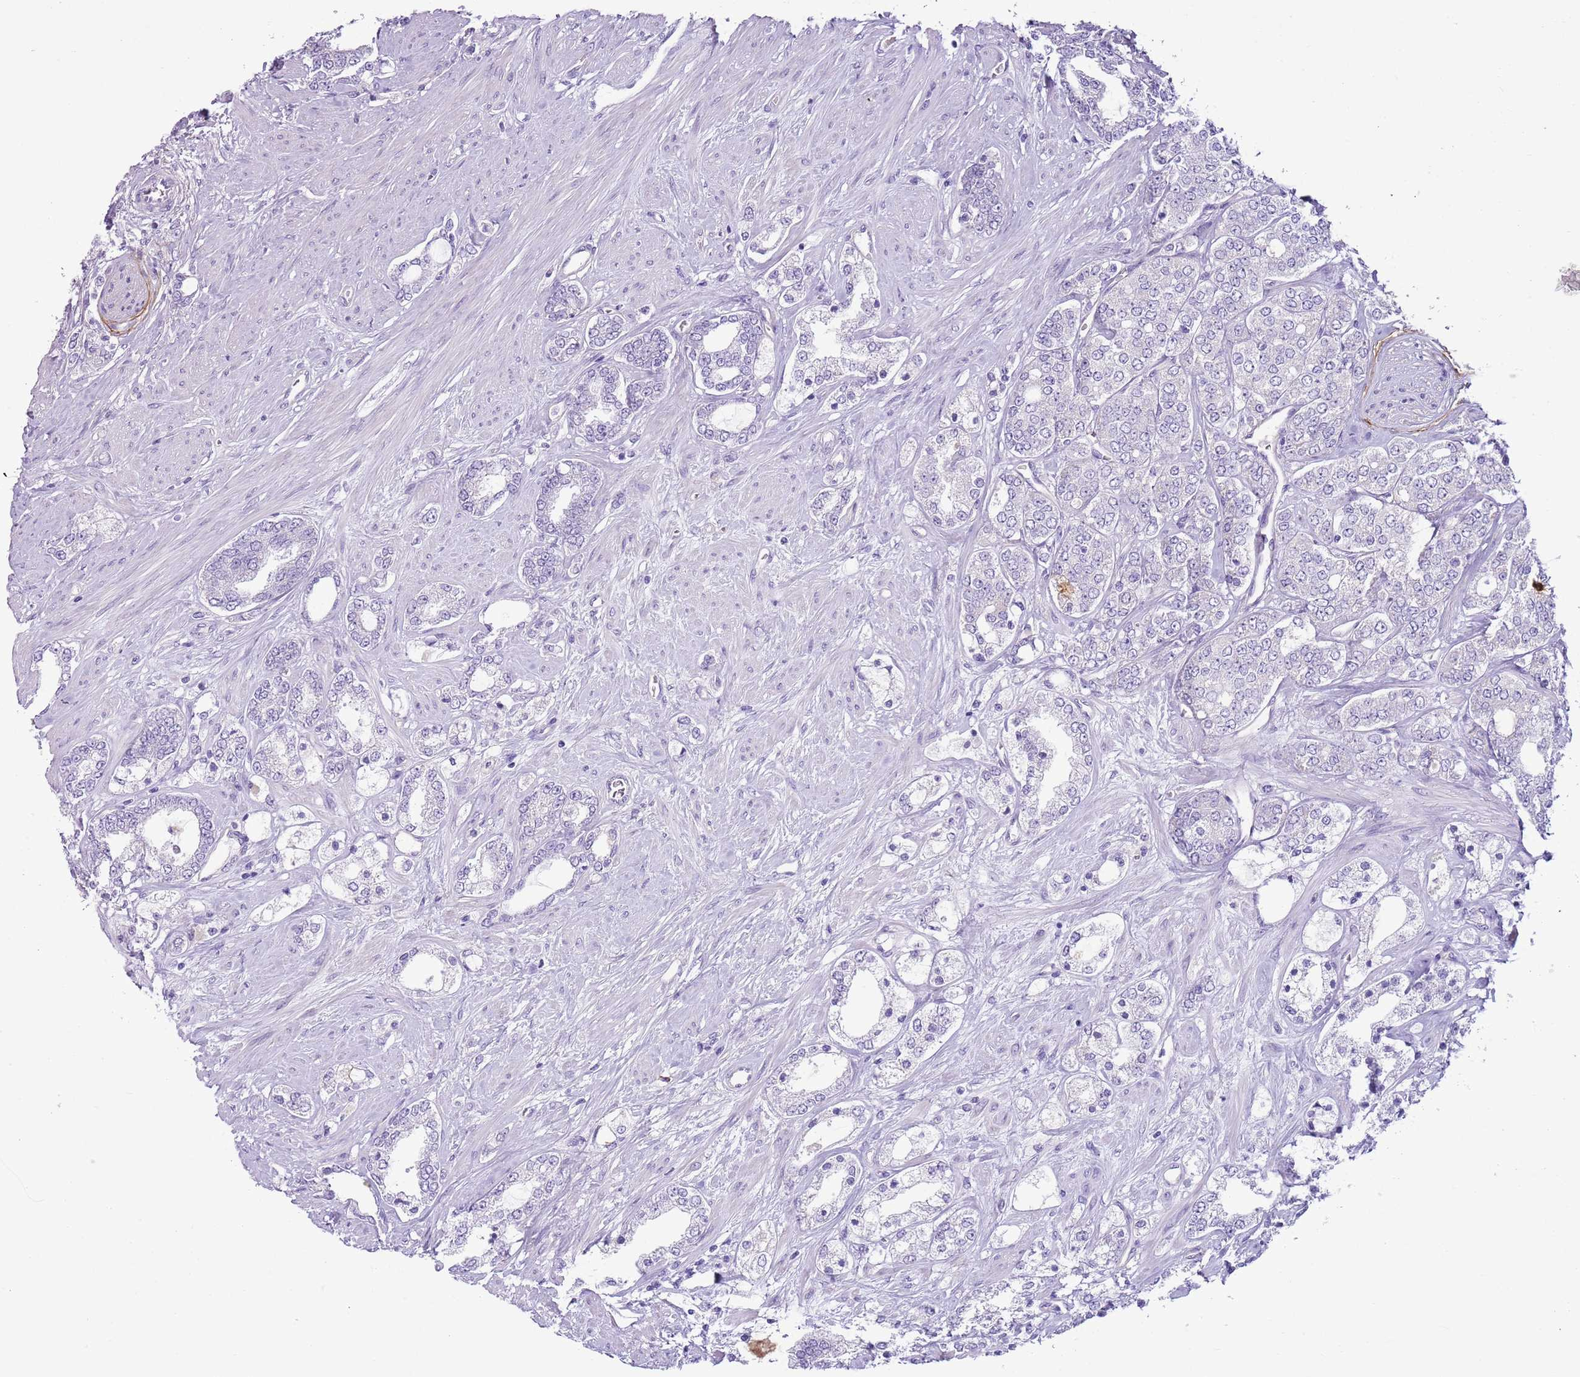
{"staining": {"intensity": "negative", "quantity": "none", "location": "none"}, "tissue": "prostate cancer", "cell_type": "Tumor cells", "image_type": "cancer", "snomed": [{"axis": "morphology", "description": "Adenocarcinoma, High grade"}, {"axis": "topography", "description": "Prostate"}], "caption": "This histopathology image is of high-grade adenocarcinoma (prostate) stained with immunohistochemistry (IHC) to label a protein in brown with the nuclei are counter-stained blue. There is no staining in tumor cells. The staining was performed using DAB to visualize the protein expression in brown, while the nuclei were stained in blue with hematoxylin (Magnification: 20x).", "gene": "CD177", "patient": {"sex": "male", "age": 64}}